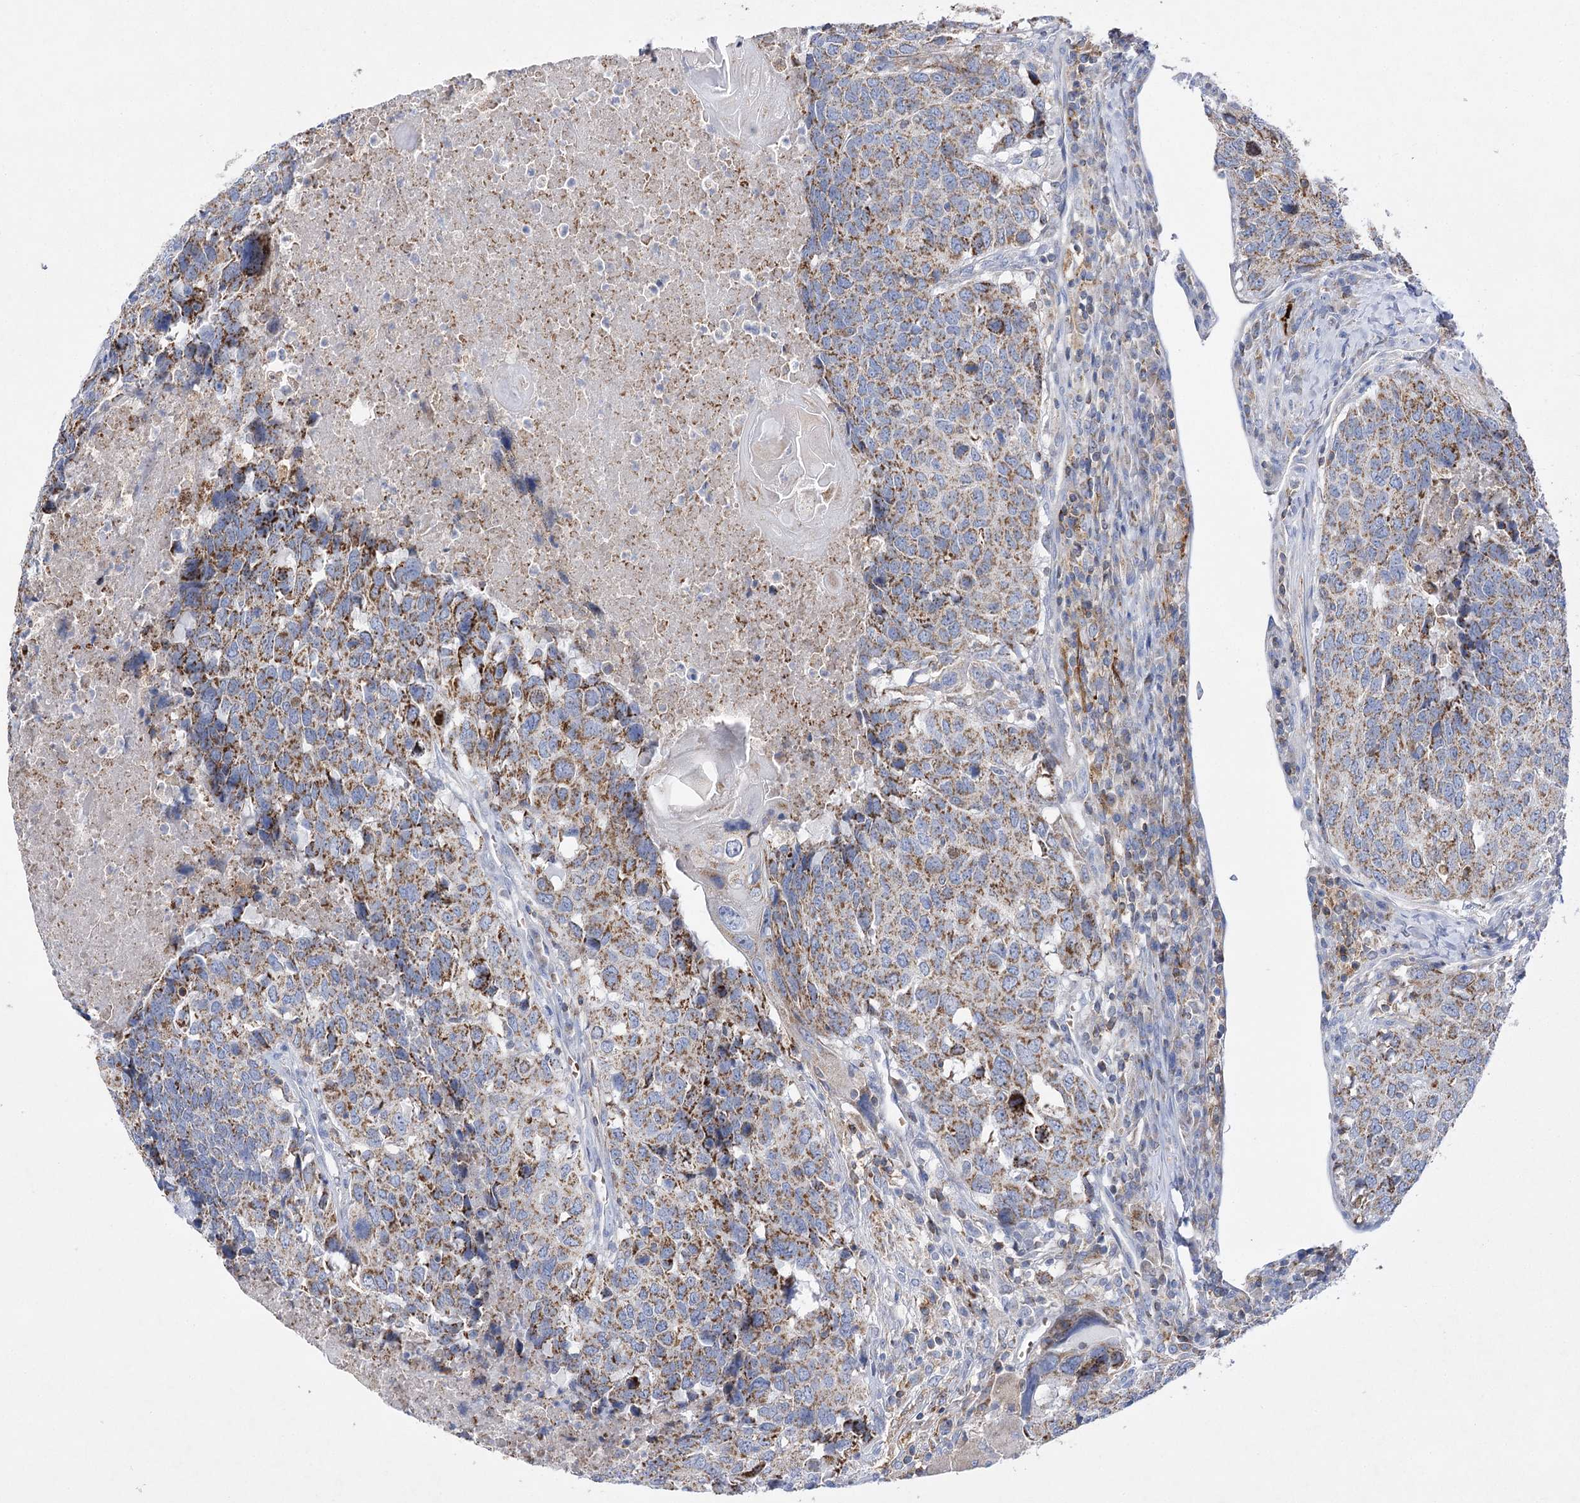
{"staining": {"intensity": "moderate", "quantity": ">75%", "location": "cytoplasmic/membranous"}, "tissue": "head and neck cancer", "cell_type": "Tumor cells", "image_type": "cancer", "snomed": [{"axis": "morphology", "description": "Squamous cell carcinoma, NOS"}, {"axis": "topography", "description": "Head-Neck"}], "caption": "Head and neck squamous cell carcinoma stained for a protein shows moderate cytoplasmic/membranous positivity in tumor cells.", "gene": "COX15", "patient": {"sex": "male", "age": 66}}